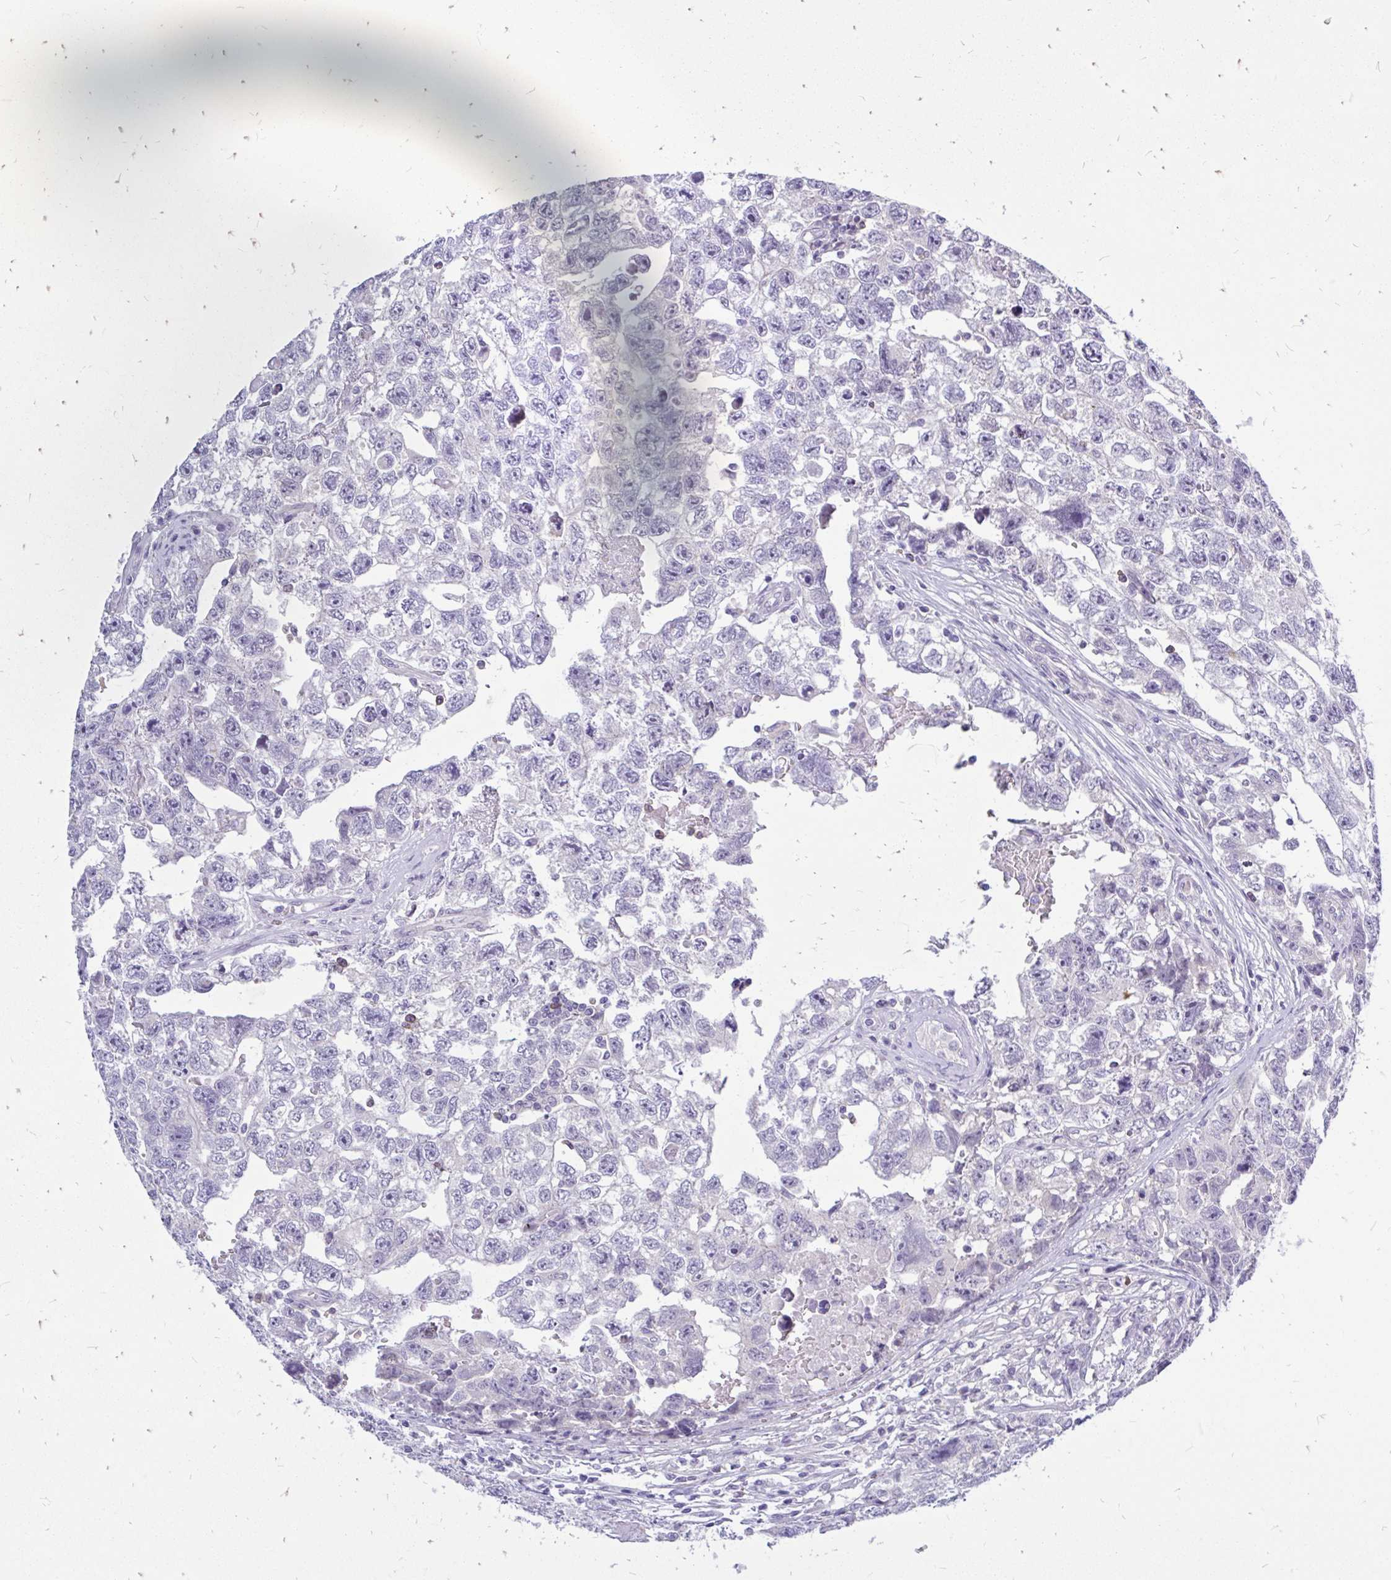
{"staining": {"intensity": "negative", "quantity": "none", "location": "none"}, "tissue": "testis cancer", "cell_type": "Tumor cells", "image_type": "cancer", "snomed": [{"axis": "morphology", "description": "Carcinoma, Embryonal, NOS"}, {"axis": "topography", "description": "Testis"}], "caption": "Testis embryonal carcinoma stained for a protein using immunohistochemistry shows no staining tumor cells.", "gene": "MAP1LC3A", "patient": {"sex": "male", "age": 22}}